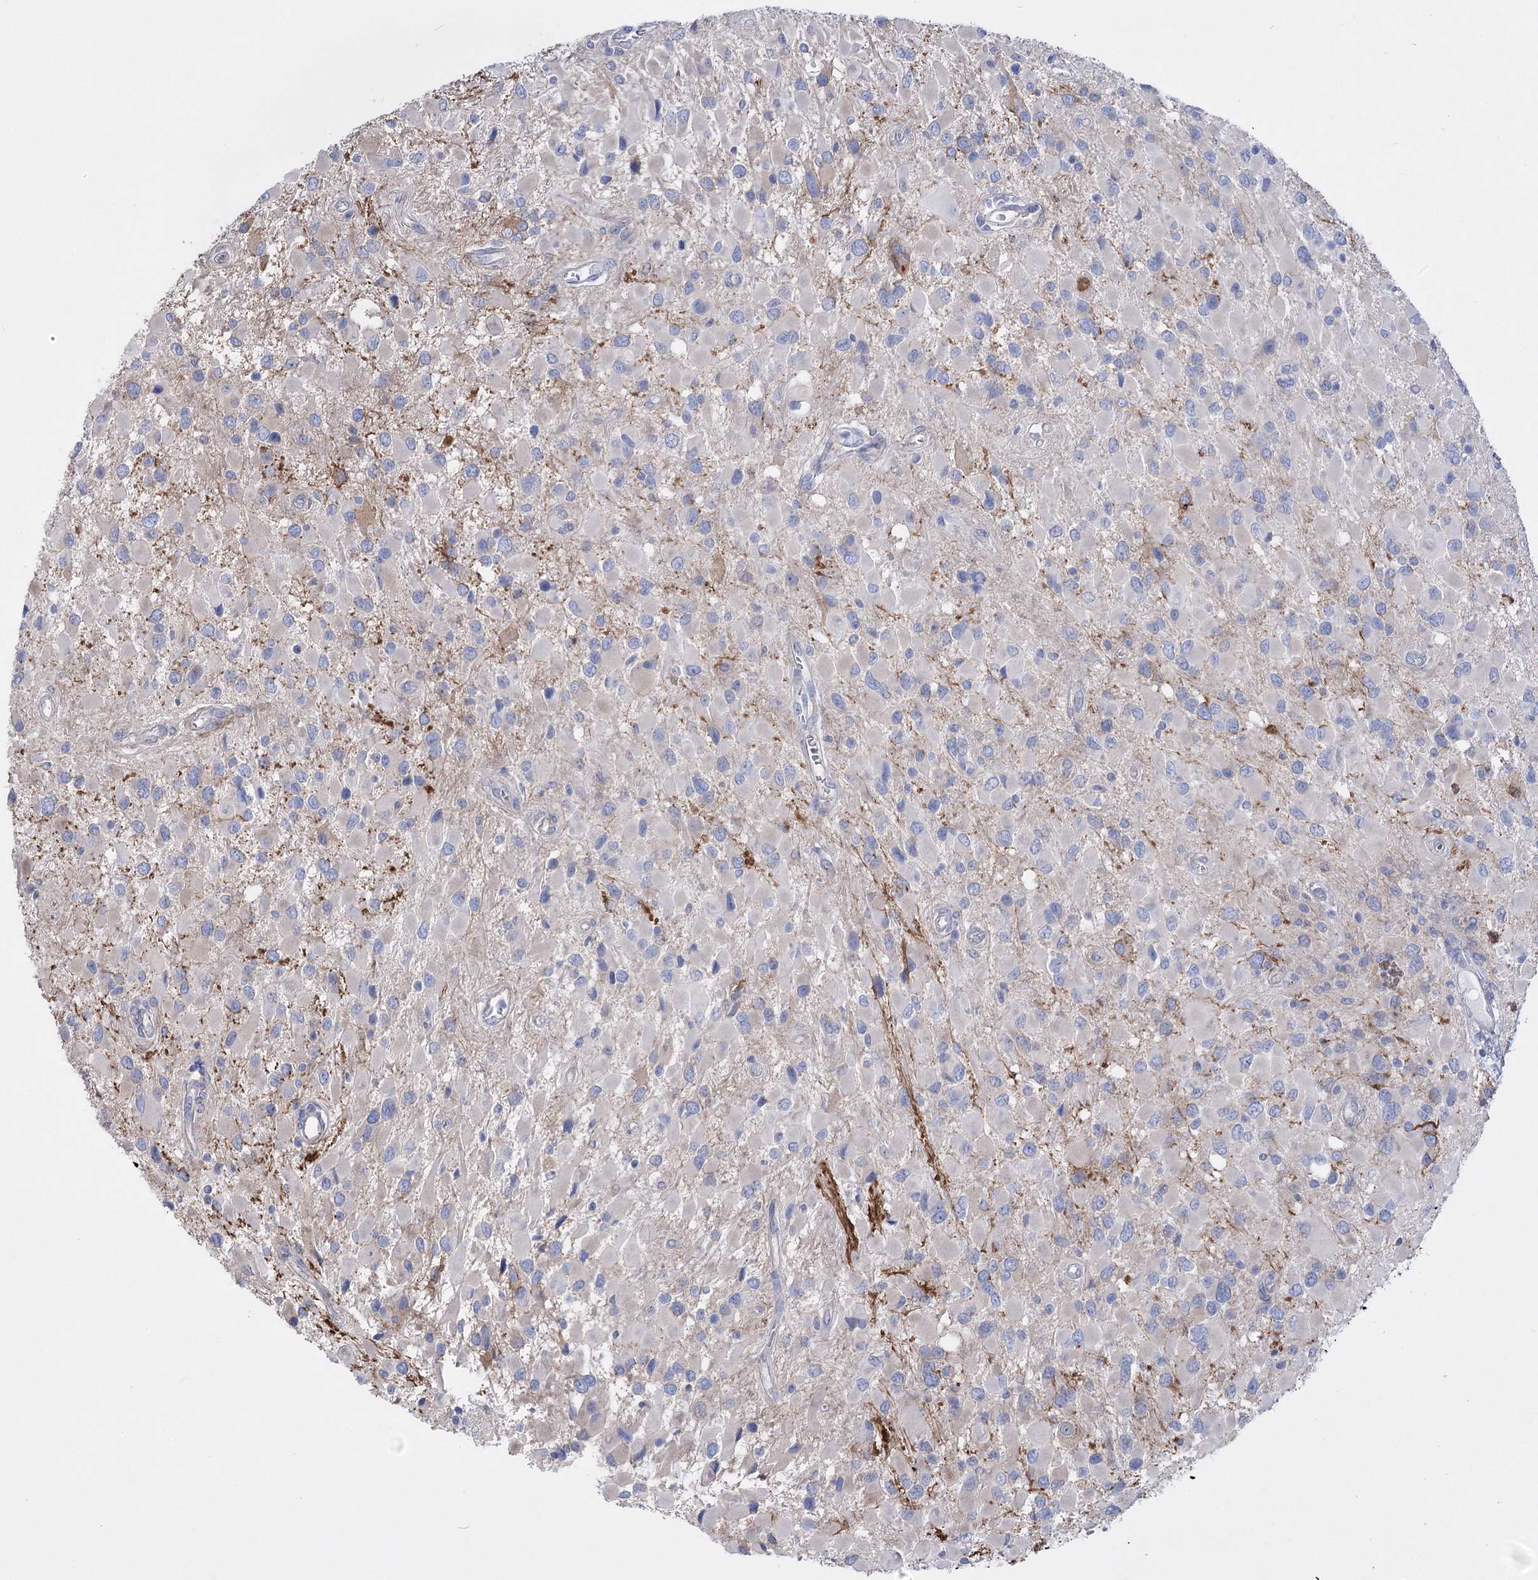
{"staining": {"intensity": "negative", "quantity": "none", "location": "none"}, "tissue": "glioma", "cell_type": "Tumor cells", "image_type": "cancer", "snomed": [{"axis": "morphology", "description": "Glioma, malignant, High grade"}, {"axis": "topography", "description": "Brain"}], "caption": "DAB immunohistochemical staining of malignant glioma (high-grade) shows no significant staining in tumor cells.", "gene": "LRRC34", "patient": {"sex": "male", "age": 53}}